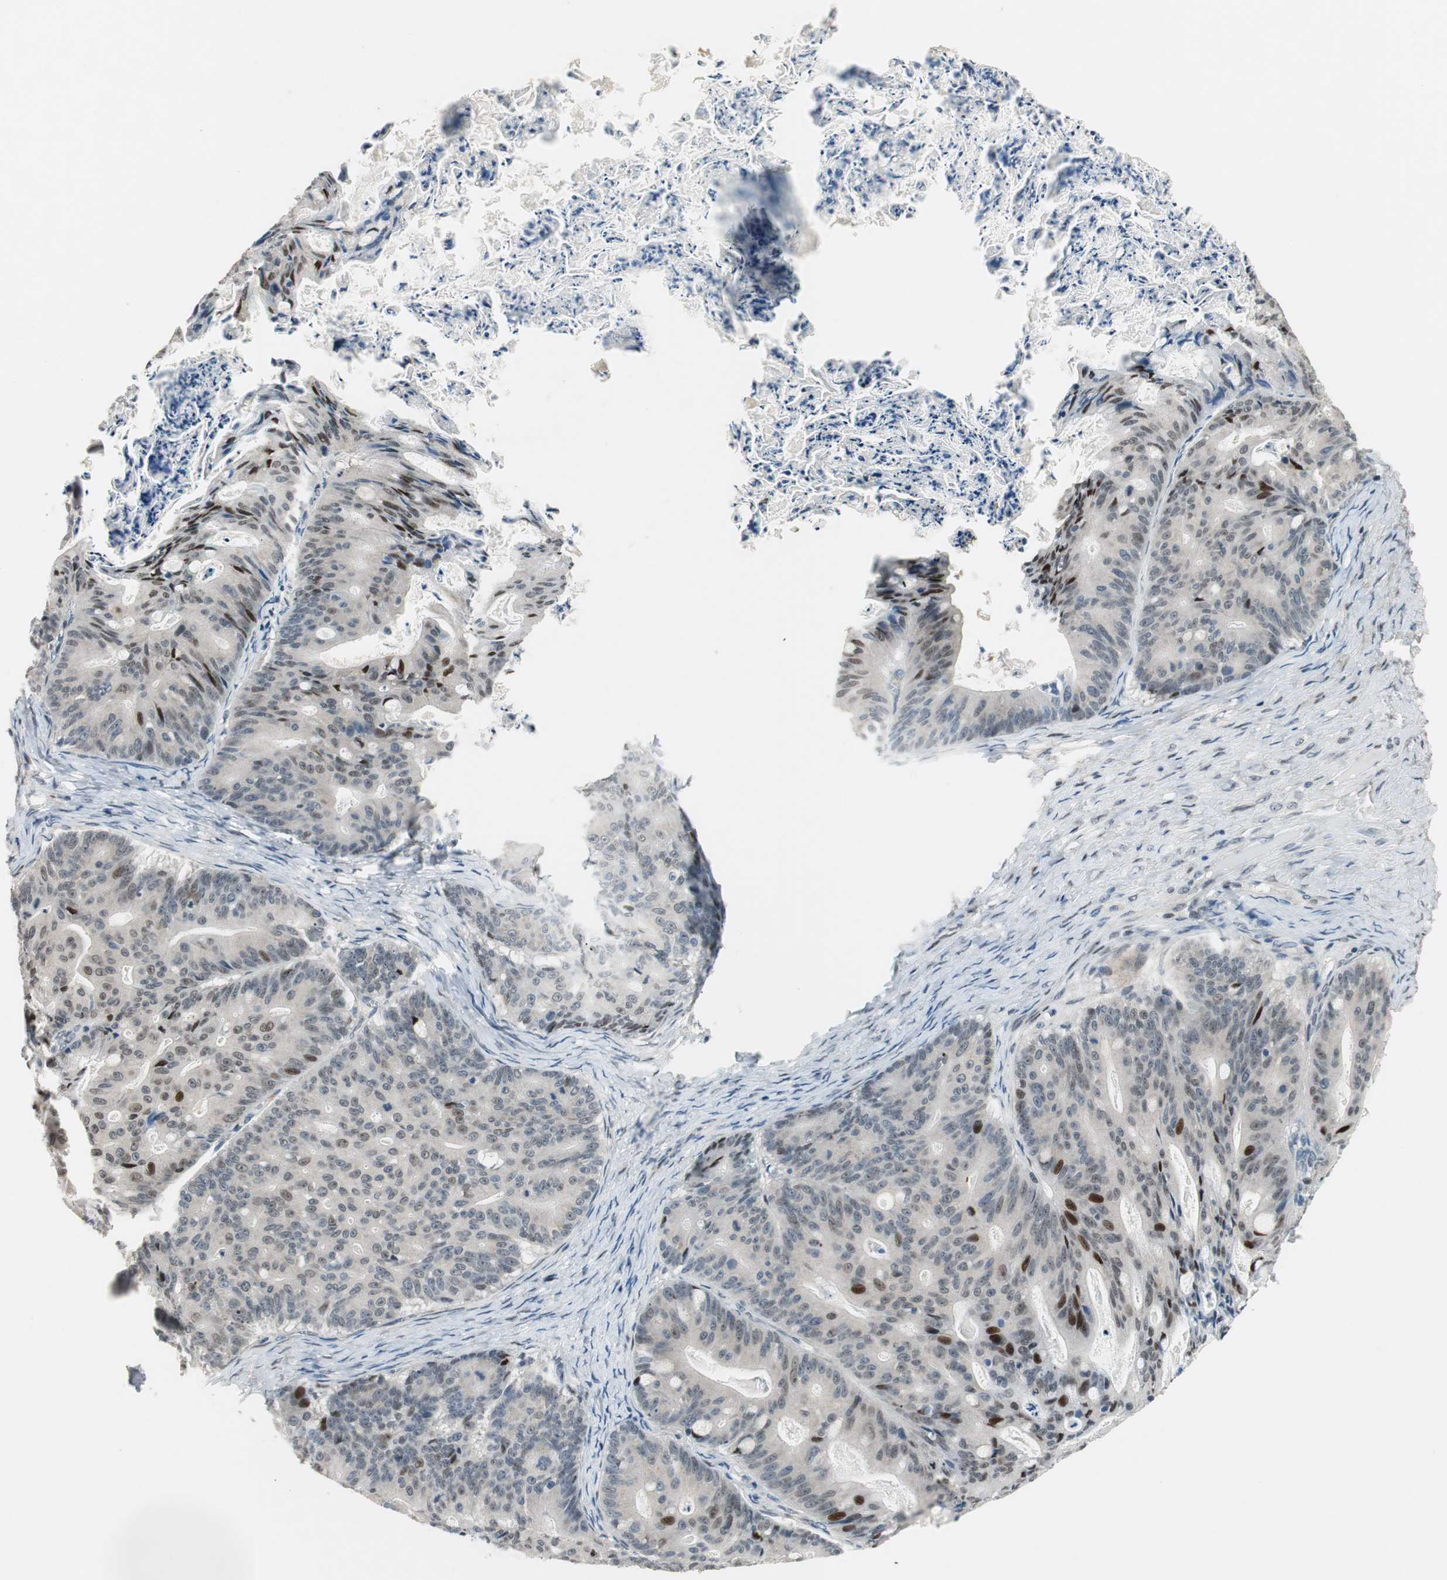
{"staining": {"intensity": "strong", "quantity": "<25%", "location": "nuclear"}, "tissue": "ovarian cancer", "cell_type": "Tumor cells", "image_type": "cancer", "snomed": [{"axis": "morphology", "description": "Cystadenocarcinoma, mucinous, NOS"}, {"axis": "topography", "description": "Ovary"}], "caption": "Ovarian cancer (mucinous cystadenocarcinoma) was stained to show a protein in brown. There is medium levels of strong nuclear positivity in about <25% of tumor cells.", "gene": "AJUBA", "patient": {"sex": "female", "age": 36}}